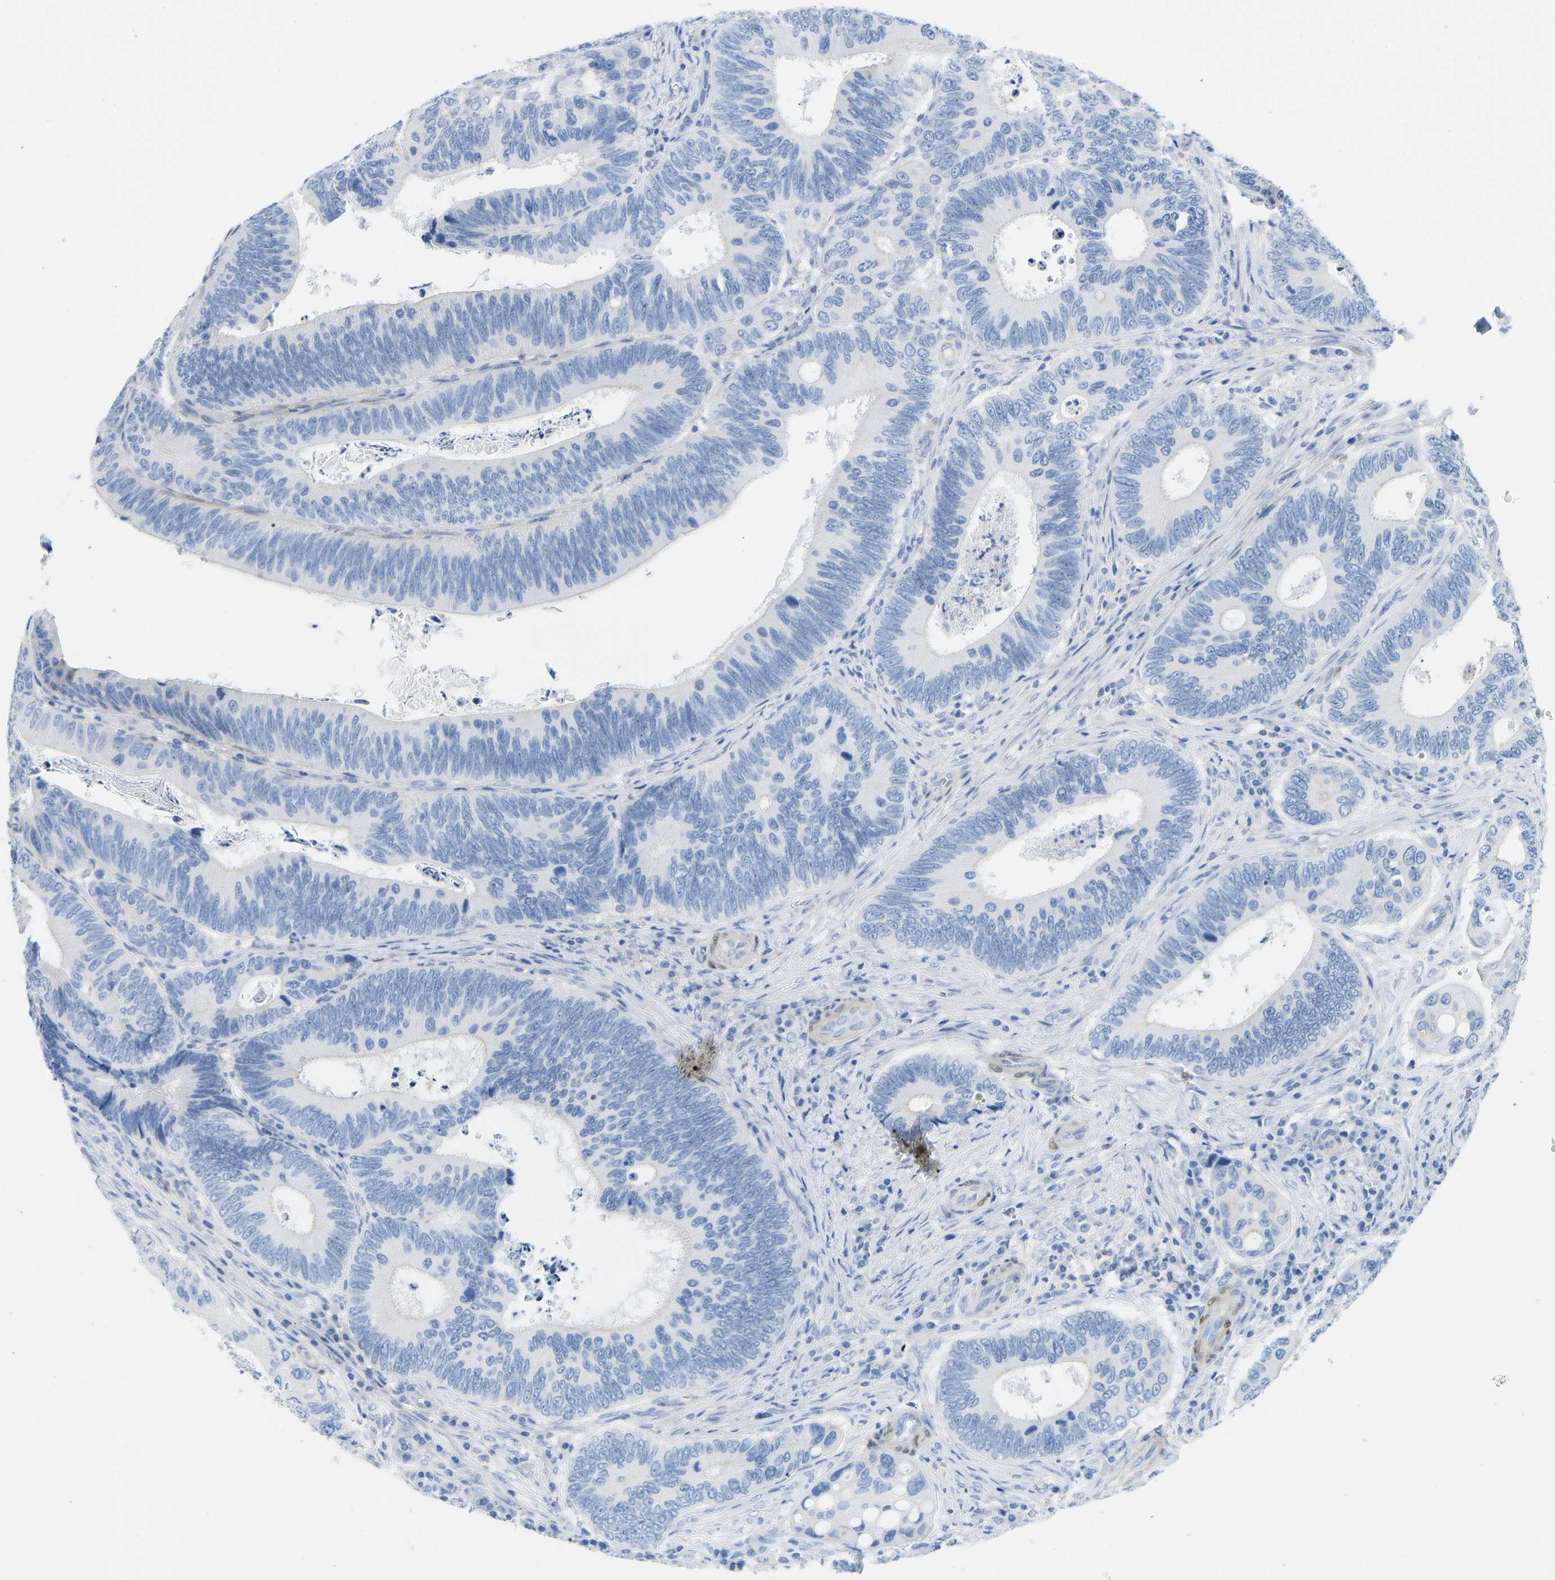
{"staining": {"intensity": "negative", "quantity": "none", "location": "none"}, "tissue": "colorectal cancer", "cell_type": "Tumor cells", "image_type": "cancer", "snomed": [{"axis": "morphology", "description": "Inflammation, NOS"}, {"axis": "morphology", "description": "Adenocarcinoma, NOS"}, {"axis": "topography", "description": "Colon"}], "caption": "This histopathology image is of colorectal adenocarcinoma stained with IHC to label a protein in brown with the nuclei are counter-stained blue. There is no positivity in tumor cells.", "gene": "NKAIN3", "patient": {"sex": "male", "age": 72}}